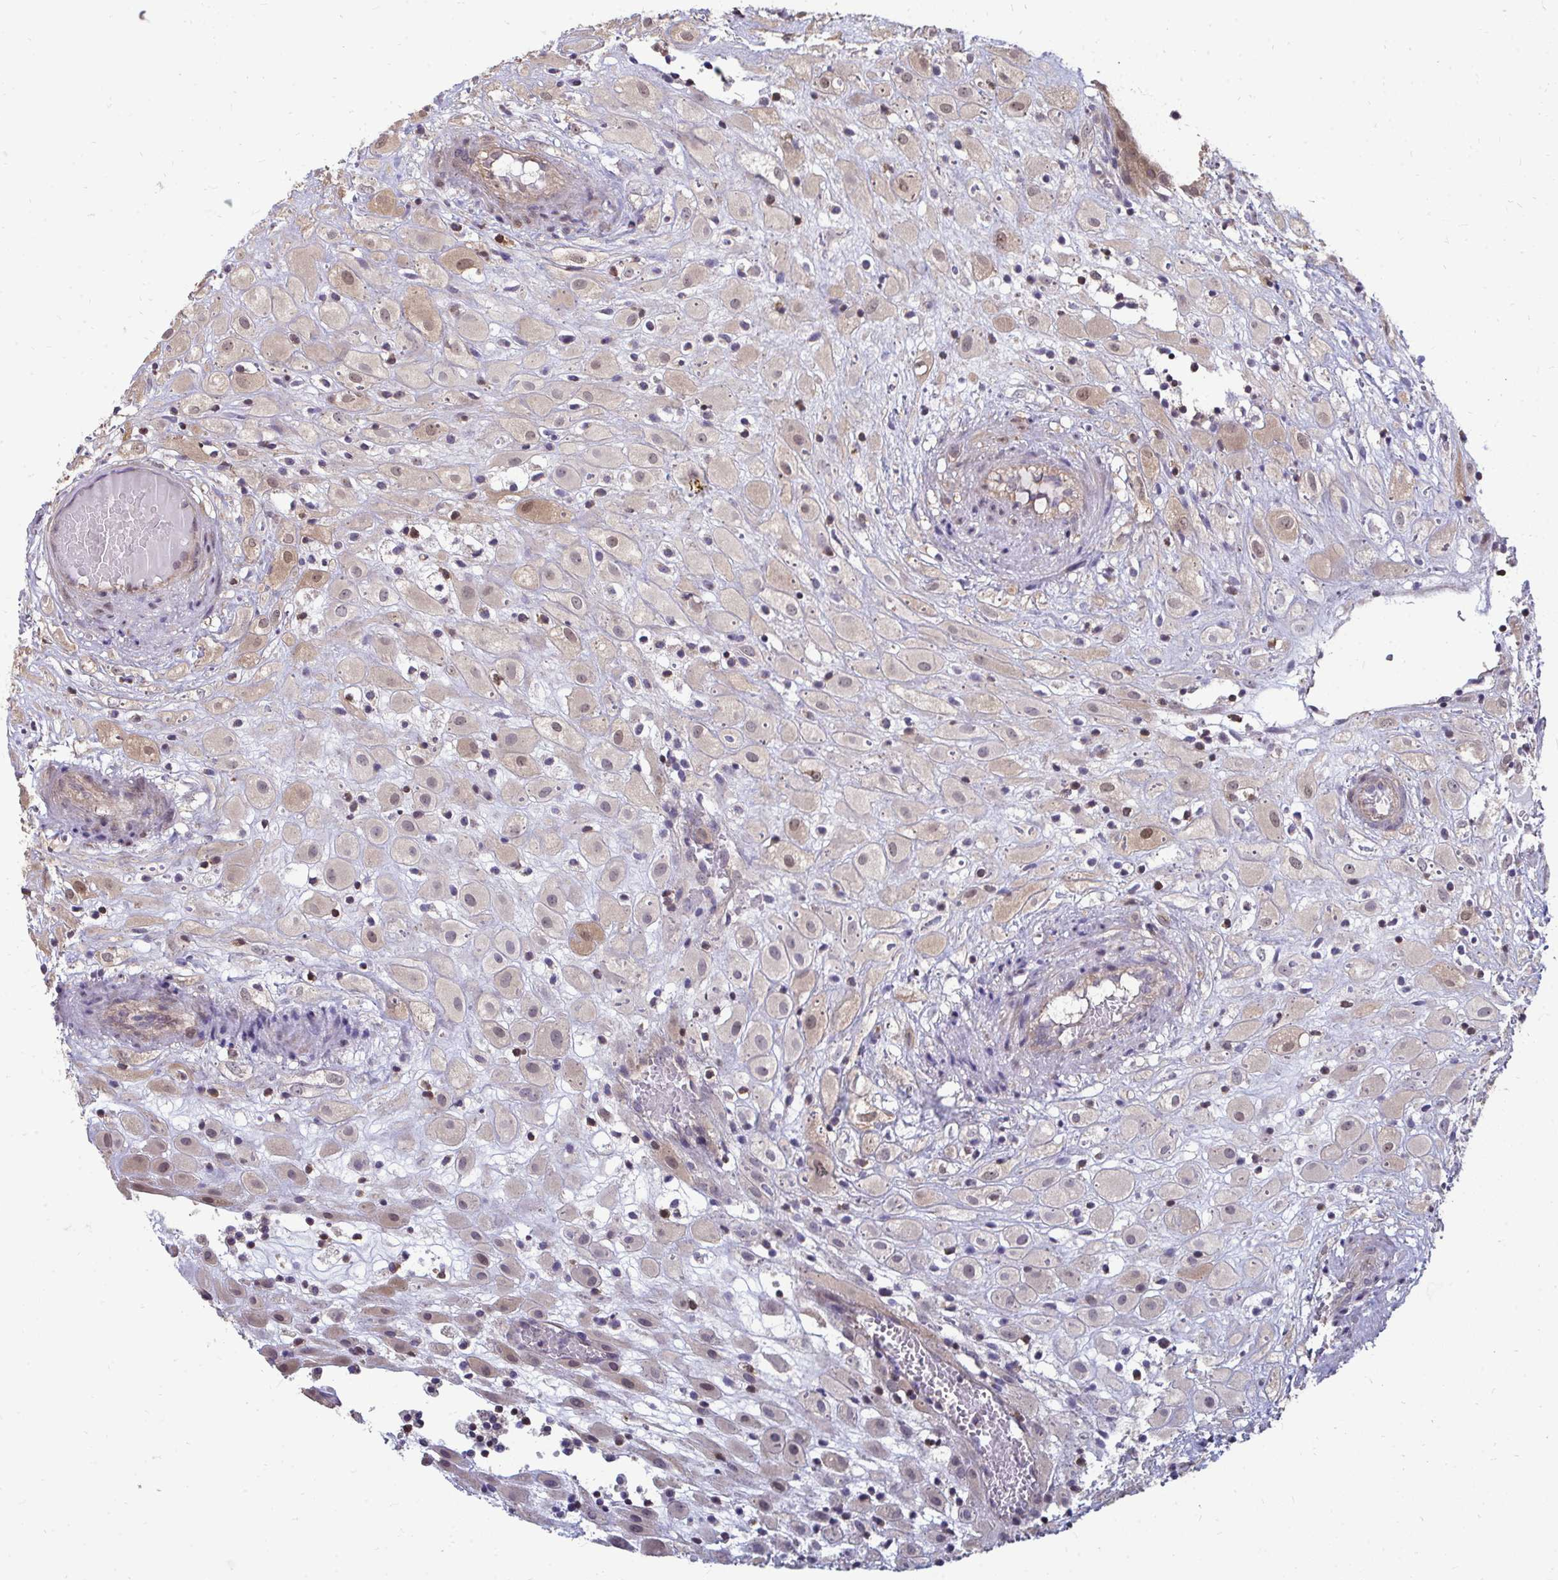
{"staining": {"intensity": "weak", "quantity": "25%-75%", "location": "cytoplasmic/membranous,nuclear"}, "tissue": "placenta", "cell_type": "Decidual cells", "image_type": "normal", "snomed": [{"axis": "morphology", "description": "Normal tissue, NOS"}, {"axis": "topography", "description": "Placenta"}], "caption": "Protein staining demonstrates weak cytoplasmic/membranous,nuclear staining in approximately 25%-75% of decidual cells in normal placenta.", "gene": "DNAJA2", "patient": {"sex": "female", "age": 24}}